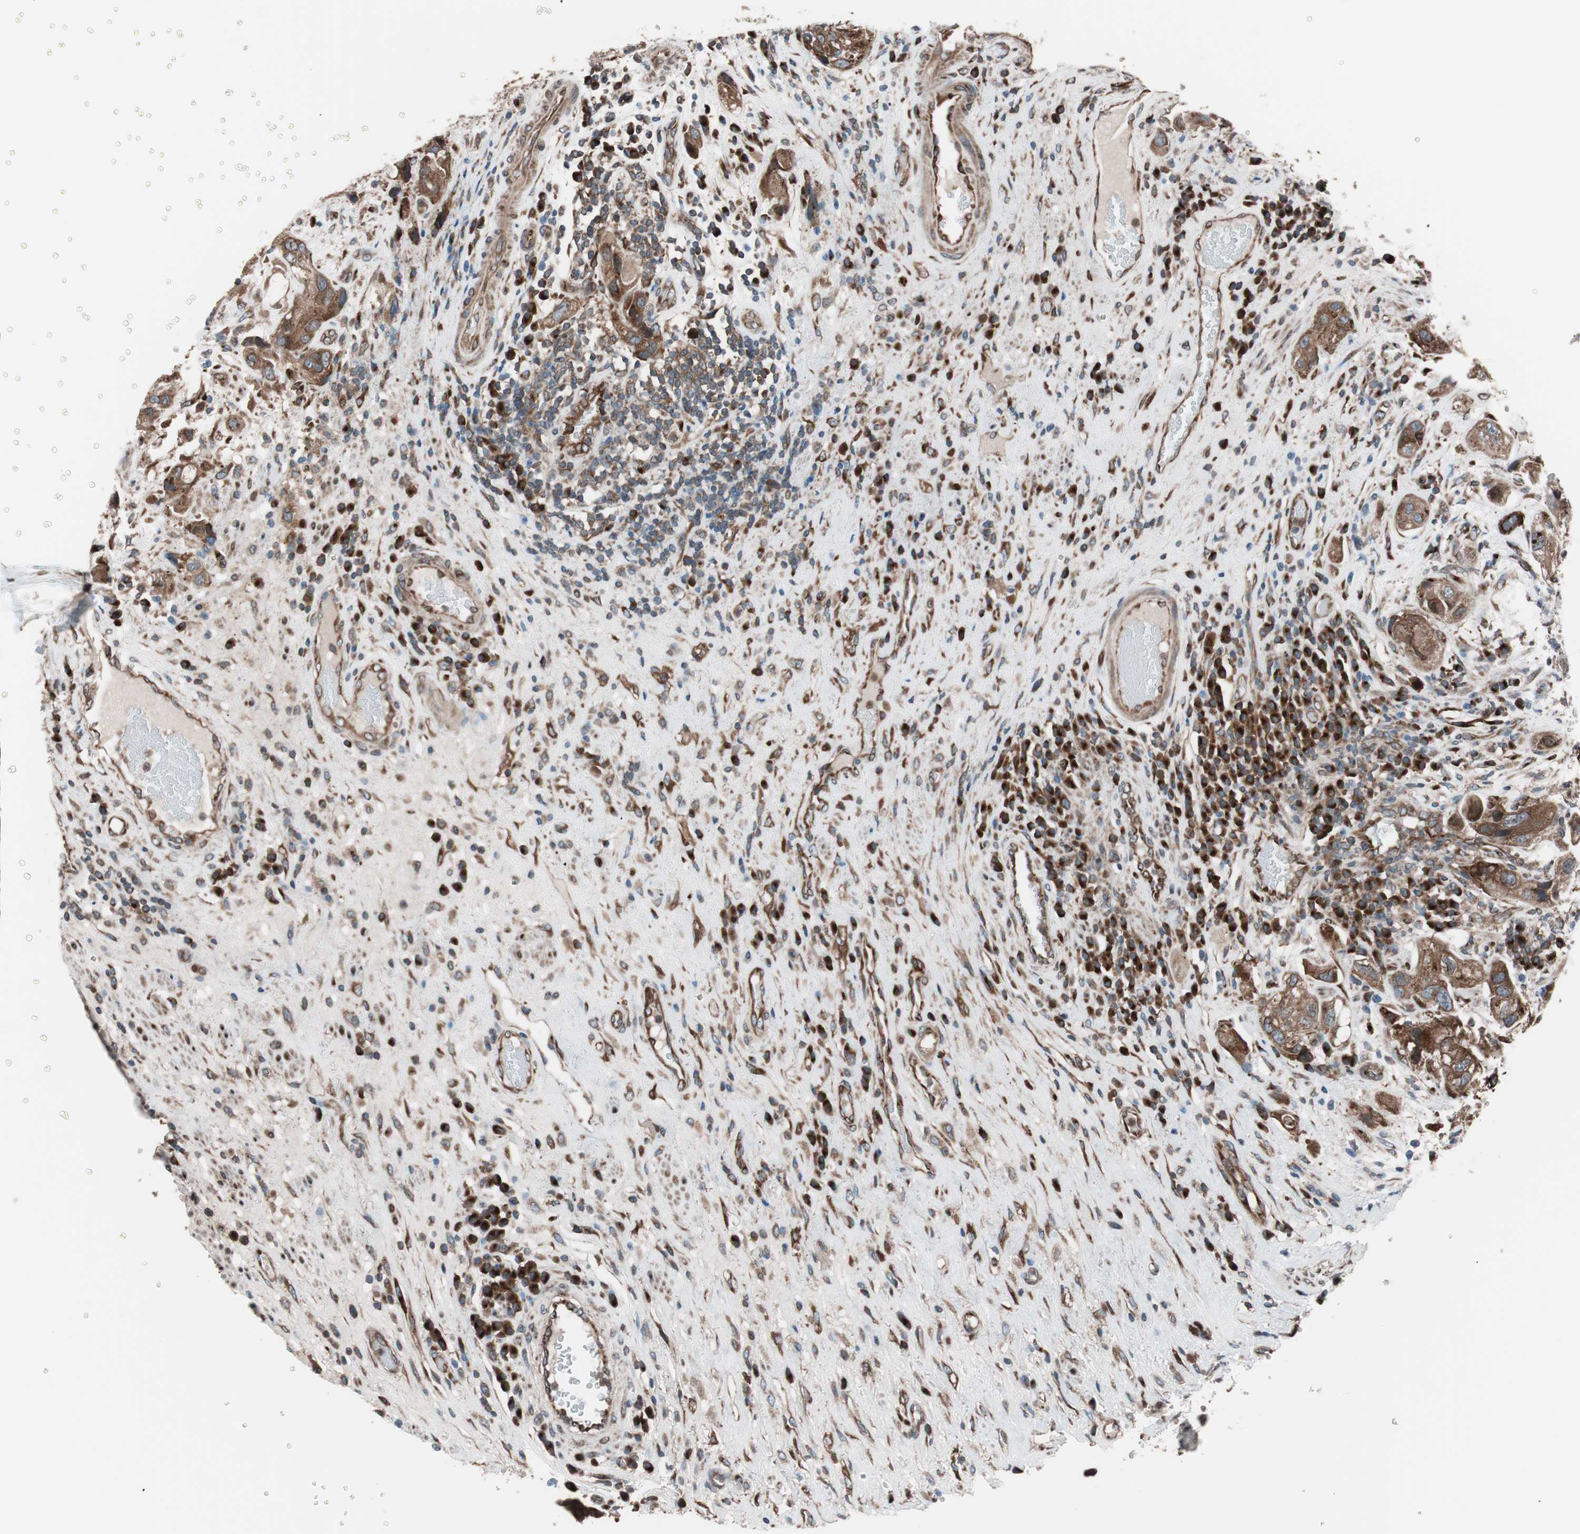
{"staining": {"intensity": "moderate", "quantity": ">75%", "location": "cytoplasmic/membranous"}, "tissue": "urothelial cancer", "cell_type": "Tumor cells", "image_type": "cancer", "snomed": [{"axis": "morphology", "description": "Urothelial carcinoma, High grade"}, {"axis": "topography", "description": "Urinary bladder"}], "caption": "Immunohistochemical staining of human urothelial carcinoma (high-grade) reveals medium levels of moderate cytoplasmic/membranous protein staining in about >75% of tumor cells. (DAB (3,3'-diaminobenzidine) = brown stain, brightfield microscopy at high magnification).", "gene": "SEC31A", "patient": {"sex": "female", "age": 64}}